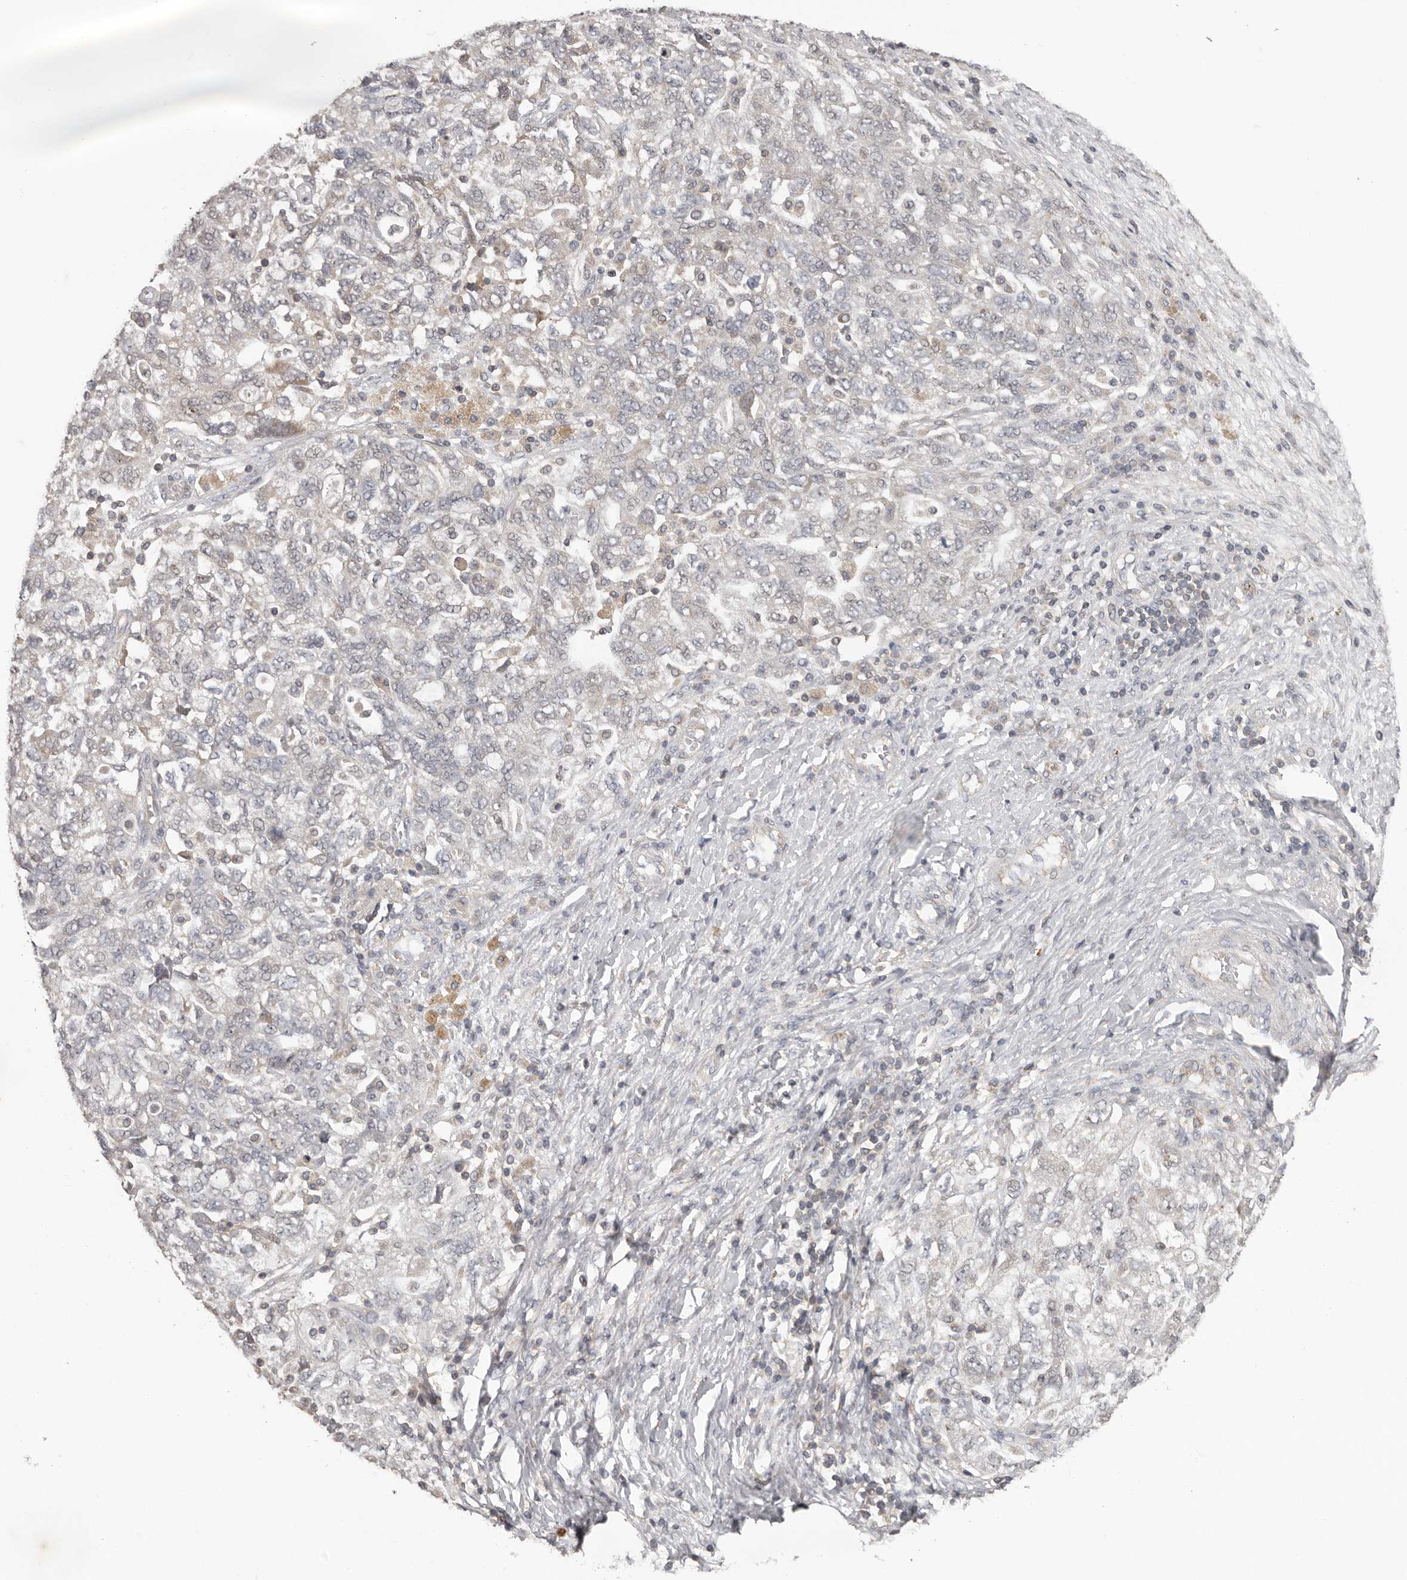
{"staining": {"intensity": "negative", "quantity": "none", "location": "none"}, "tissue": "ovarian cancer", "cell_type": "Tumor cells", "image_type": "cancer", "snomed": [{"axis": "morphology", "description": "Carcinoma, NOS"}, {"axis": "morphology", "description": "Cystadenocarcinoma, serous, NOS"}, {"axis": "topography", "description": "Ovary"}], "caption": "Carcinoma (ovarian) was stained to show a protein in brown. There is no significant positivity in tumor cells. (DAB immunohistochemistry (IHC) with hematoxylin counter stain).", "gene": "ANKRD44", "patient": {"sex": "female", "age": 69}}